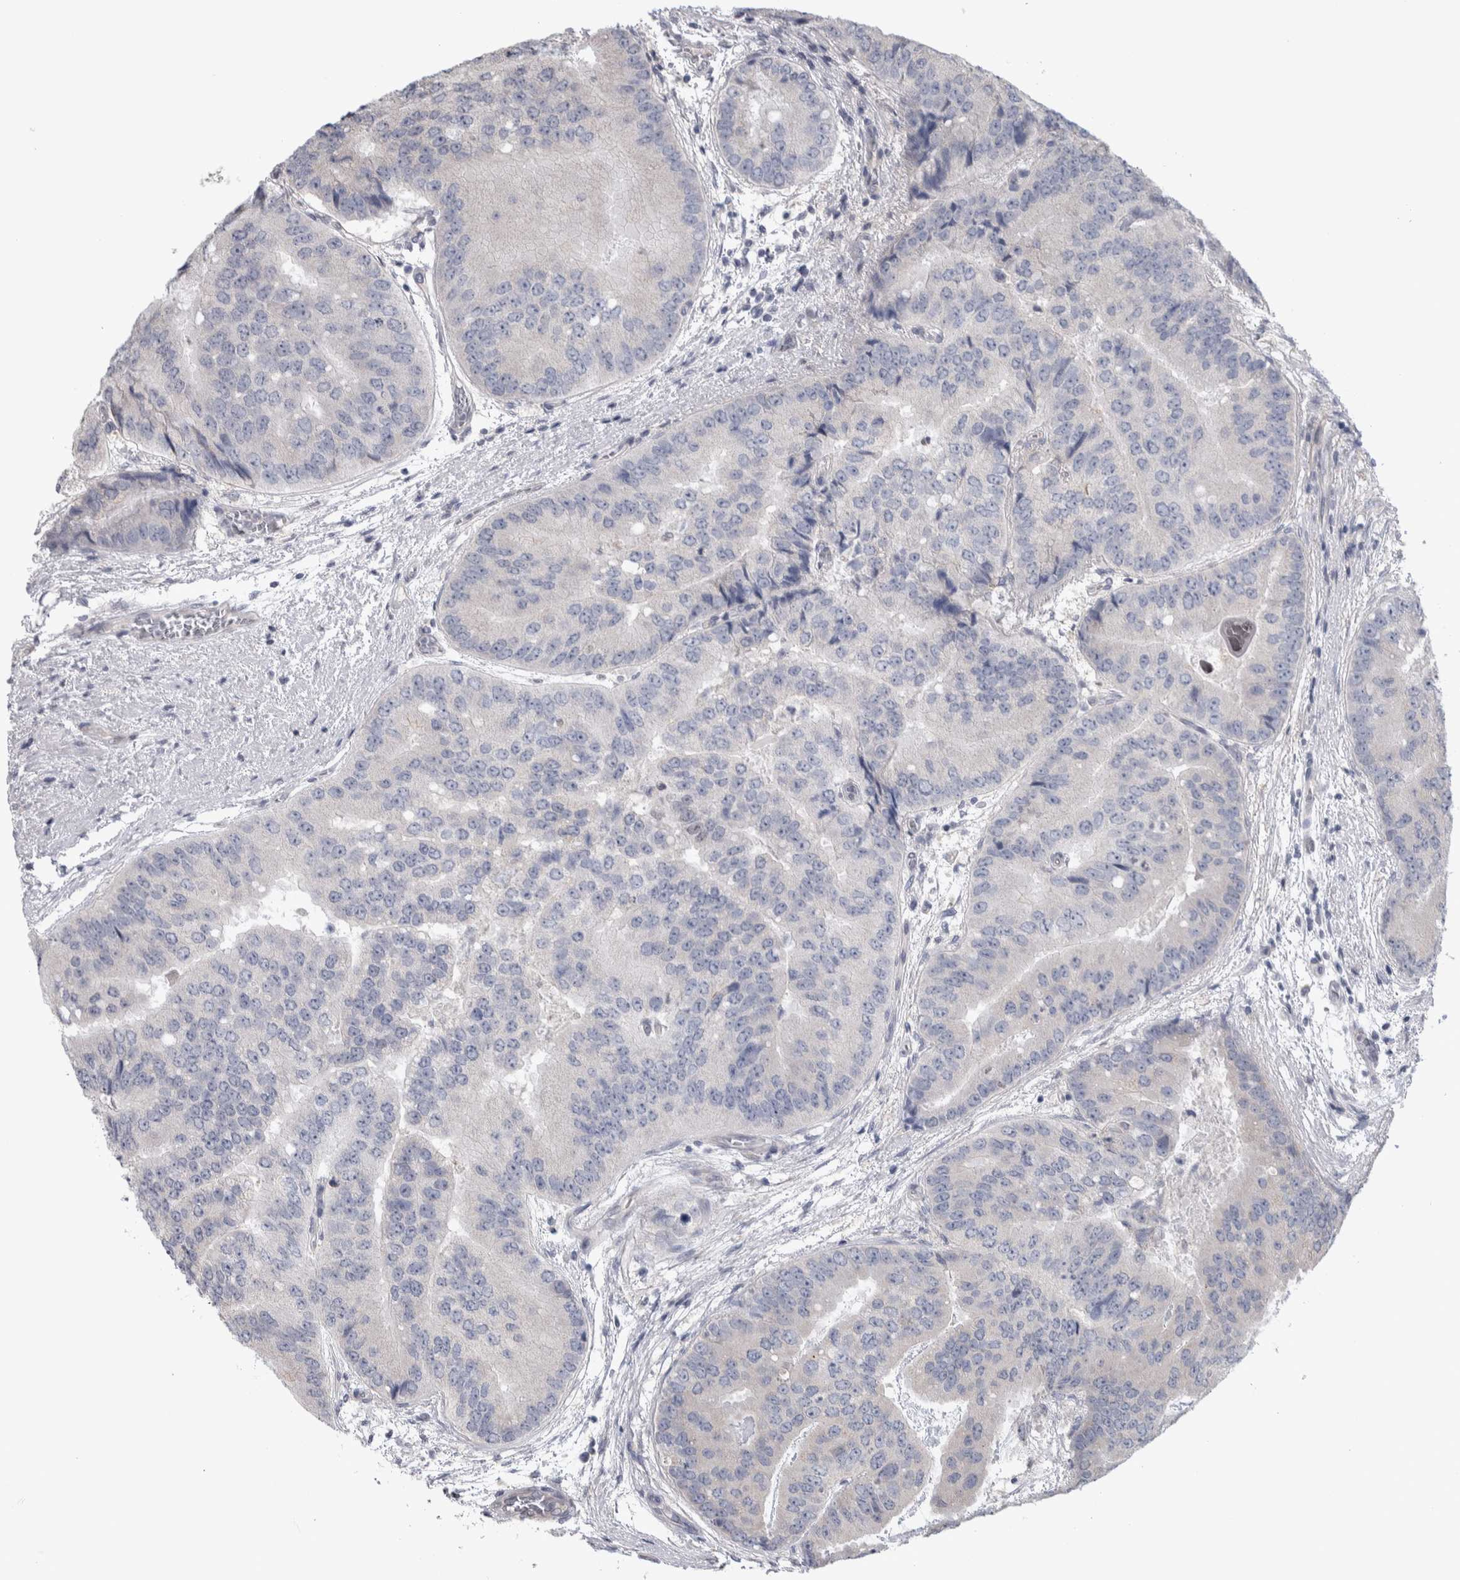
{"staining": {"intensity": "negative", "quantity": "none", "location": "none"}, "tissue": "prostate cancer", "cell_type": "Tumor cells", "image_type": "cancer", "snomed": [{"axis": "morphology", "description": "Adenocarcinoma, High grade"}, {"axis": "topography", "description": "Prostate"}], "caption": "High magnification brightfield microscopy of prostate cancer (adenocarcinoma (high-grade)) stained with DAB (brown) and counterstained with hematoxylin (blue): tumor cells show no significant expression.", "gene": "TAX1BP1", "patient": {"sex": "male", "age": 70}}